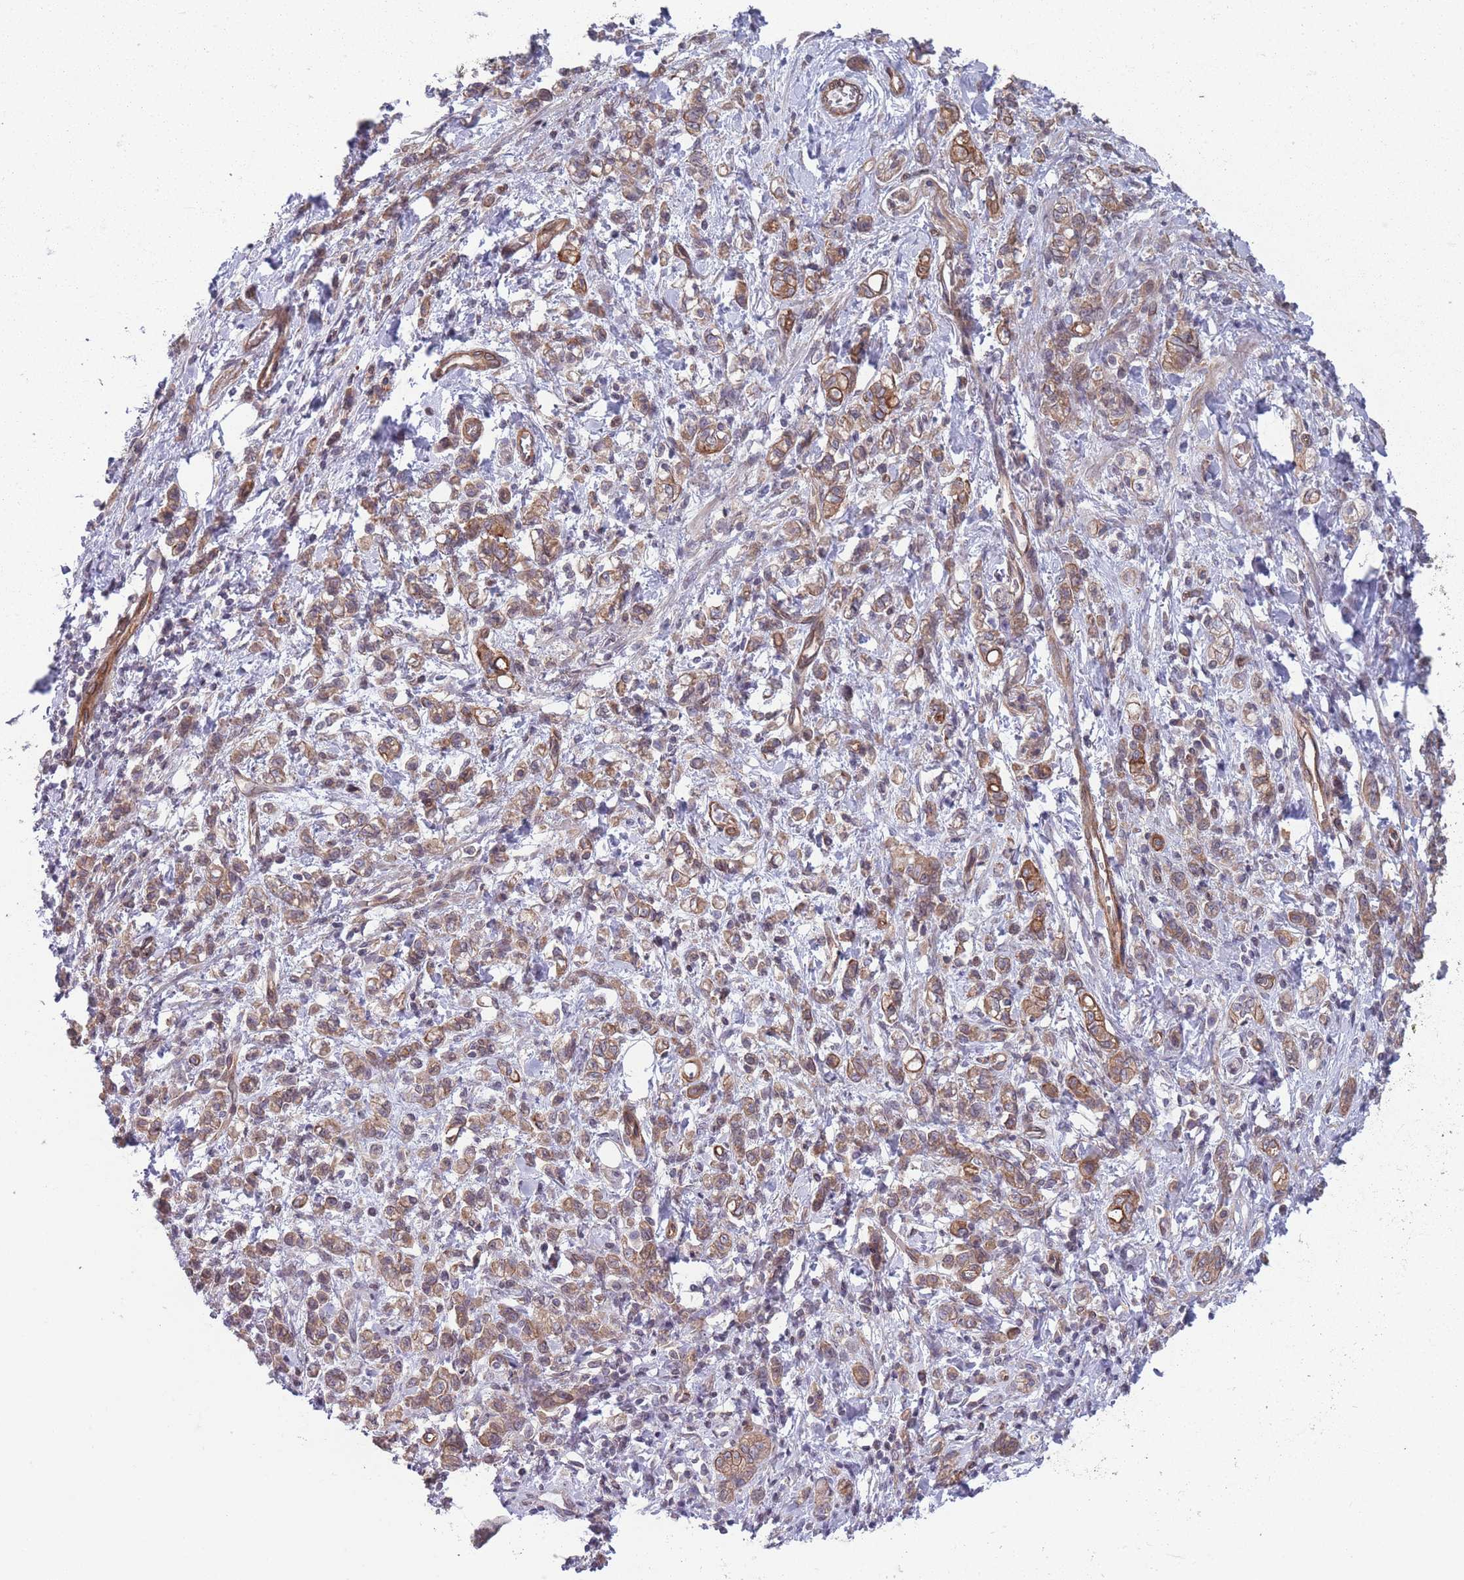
{"staining": {"intensity": "moderate", "quantity": ">75%", "location": "cytoplasmic/membranous"}, "tissue": "stomach cancer", "cell_type": "Tumor cells", "image_type": "cancer", "snomed": [{"axis": "morphology", "description": "Adenocarcinoma, NOS"}, {"axis": "topography", "description": "Stomach"}], "caption": "An immunohistochemistry (IHC) photomicrograph of neoplastic tissue is shown. Protein staining in brown highlights moderate cytoplasmic/membranous positivity in stomach cancer within tumor cells. (Stains: DAB in brown, nuclei in blue, Microscopy: brightfield microscopy at high magnification).", "gene": "VRK2", "patient": {"sex": "male", "age": 77}}